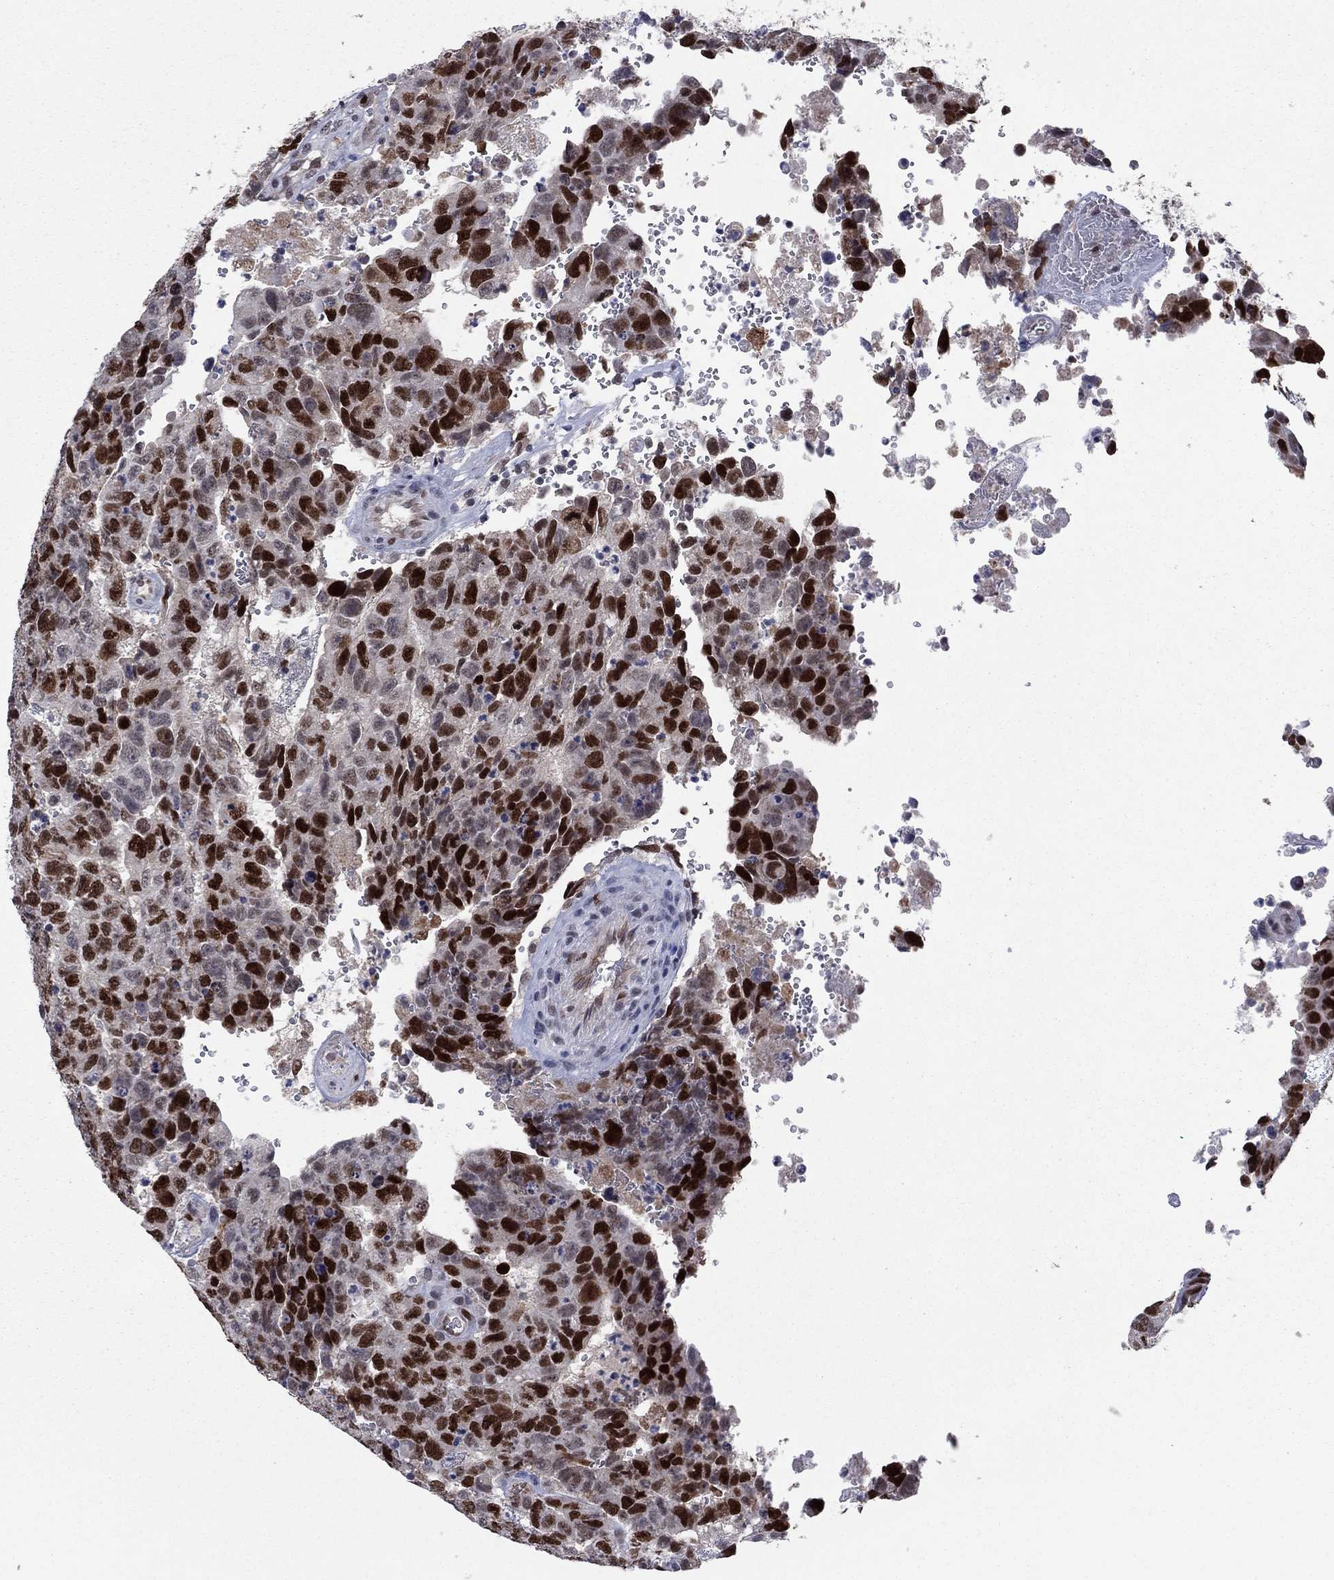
{"staining": {"intensity": "strong", "quantity": ">75%", "location": "nuclear"}, "tissue": "testis cancer", "cell_type": "Tumor cells", "image_type": "cancer", "snomed": [{"axis": "morphology", "description": "Carcinoma, Embryonal, NOS"}, {"axis": "topography", "description": "Testis"}], "caption": "Protein expression analysis of testis cancer (embryonal carcinoma) shows strong nuclear expression in approximately >75% of tumor cells.", "gene": "CDCA5", "patient": {"sex": "male", "age": 24}}